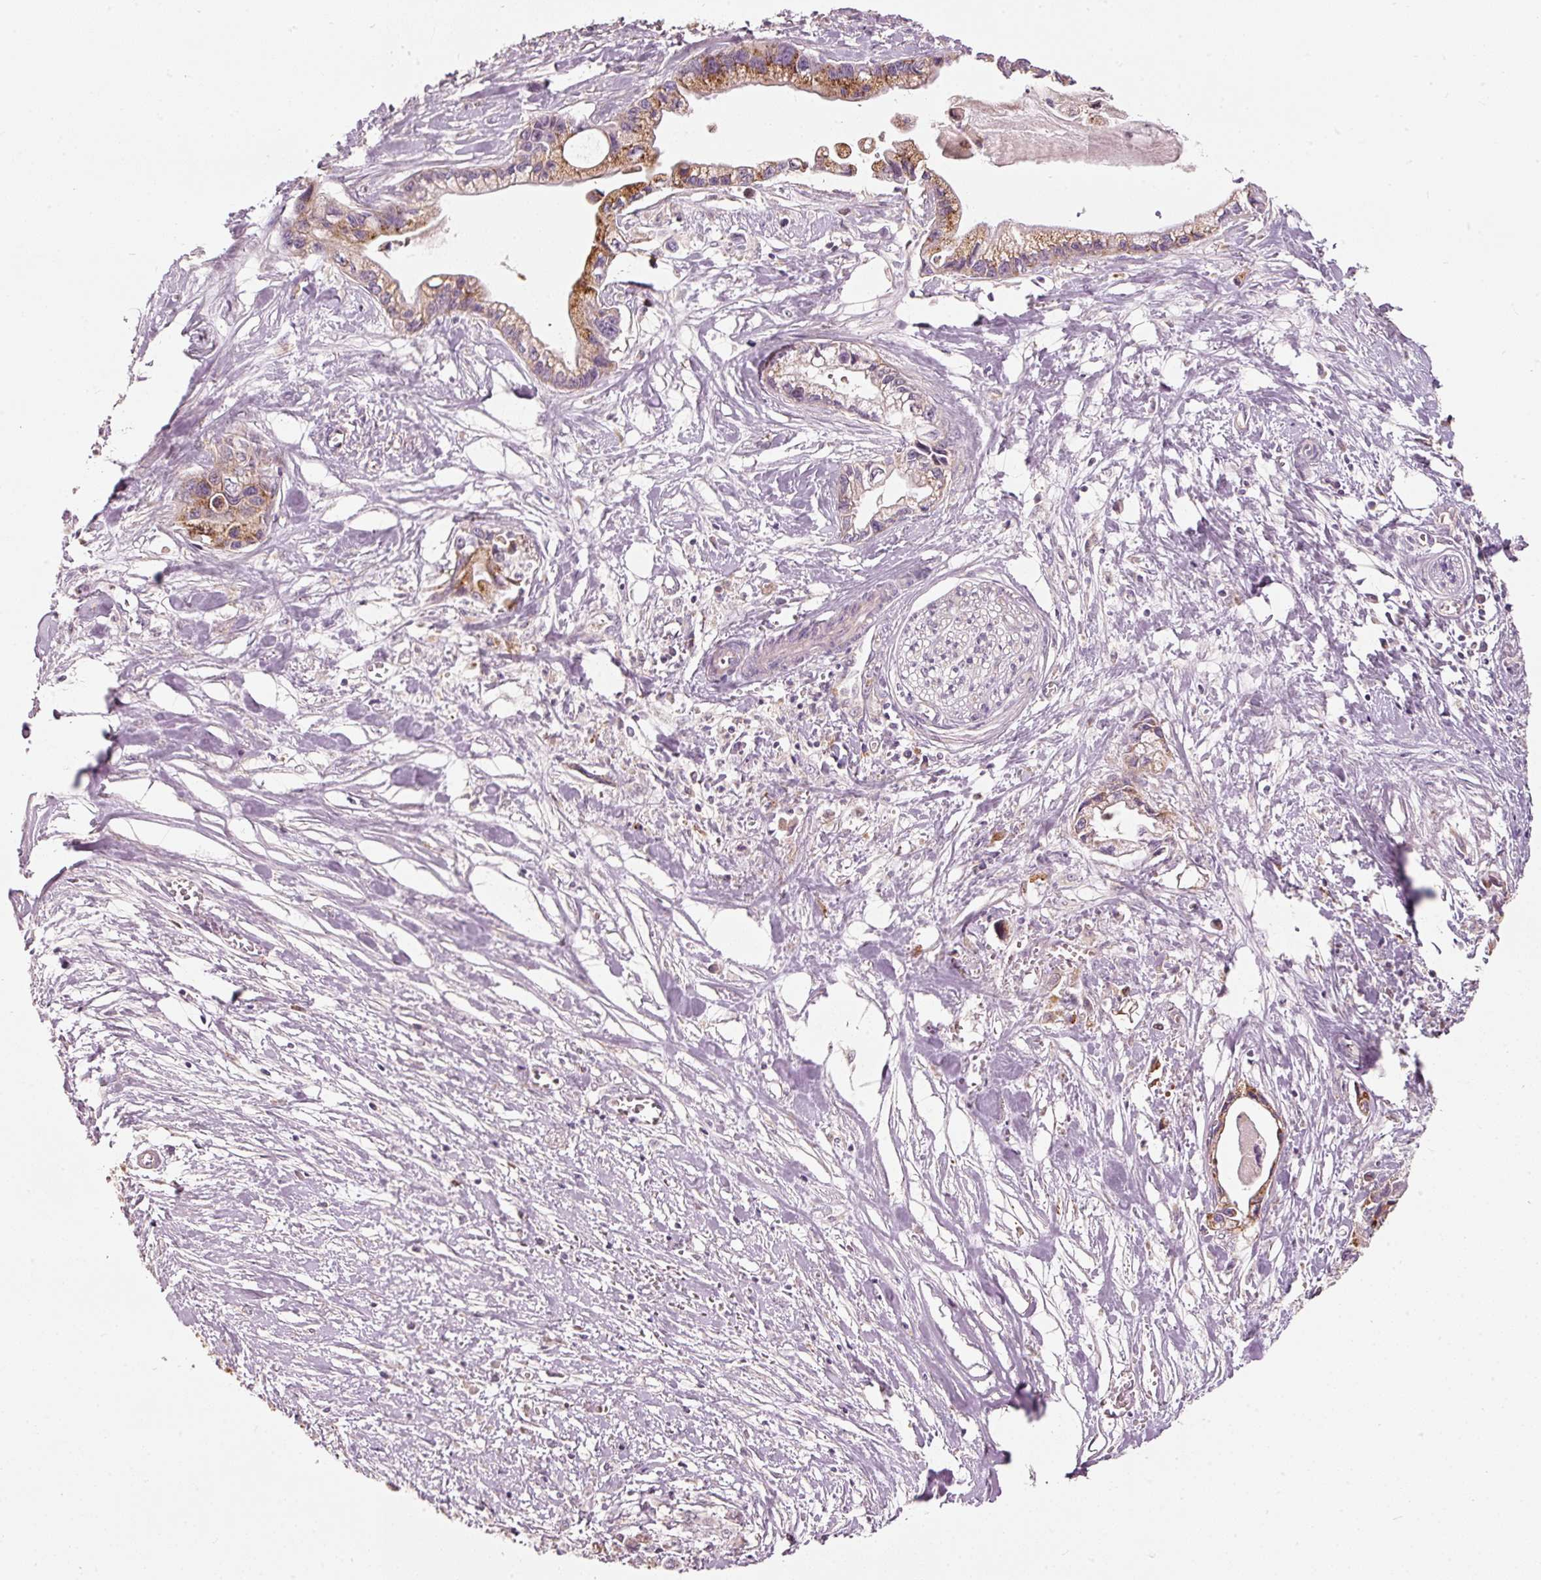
{"staining": {"intensity": "moderate", "quantity": ">75%", "location": "cytoplasmic/membranous"}, "tissue": "pancreatic cancer", "cell_type": "Tumor cells", "image_type": "cancer", "snomed": [{"axis": "morphology", "description": "Adenocarcinoma, NOS"}, {"axis": "topography", "description": "Pancreas"}], "caption": "DAB immunohistochemical staining of pancreatic cancer shows moderate cytoplasmic/membranous protein expression in approximately >75% of tumor cells.", "gene": "KLHL21", "patient": {"sex": "male", "age": 61}}